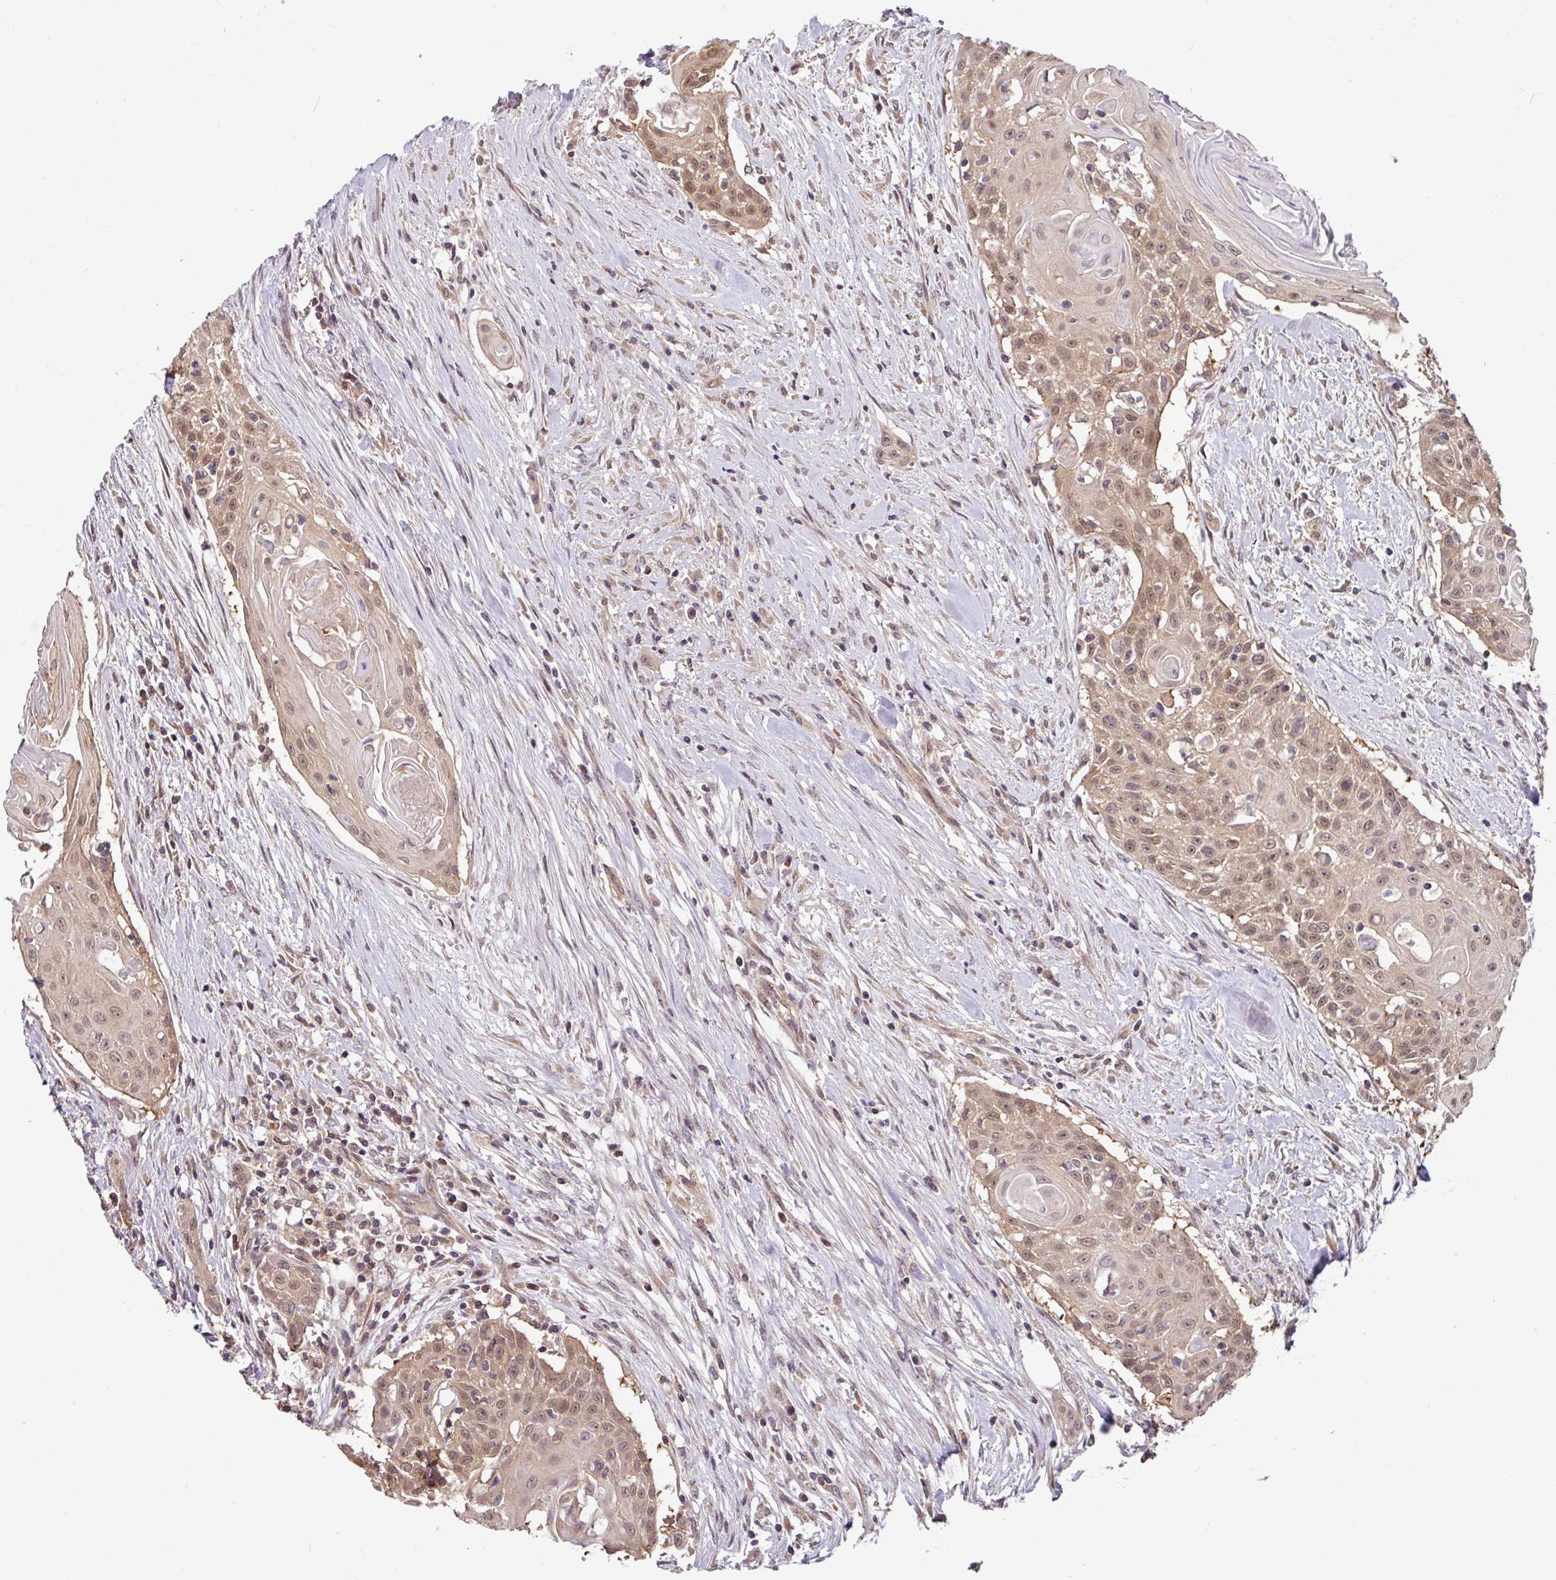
{"staining": {"intensity": "weak", "quantity": "25%-75%", "location": "cytoplasmic/membranous,nuclear"}, "tissue": "head and neck cancer", "cell_type": "Tumor cells", "image_type": "cancer", "snomed": [{"axis": "morphology", "description": "Squamous cell carcinoma, NOS"}, {"axis": "topography", "description": "Lymph node"}, {"axis": "topography", "description": "Salivary gland"}, {"axis": "topography", "description": "Head-Neck"}], "caption": "A high-resolution photomicrograph shows immunohistochemistry (IHC) staining of head and neck cancer (squamous cell carcinoma), which exhibits weak cytoplasmic/membranous and nuclear staining in about 25%-75% of tumor cells.", "gene": "SHB", "patient": {"sex": "female", "age": 74}}